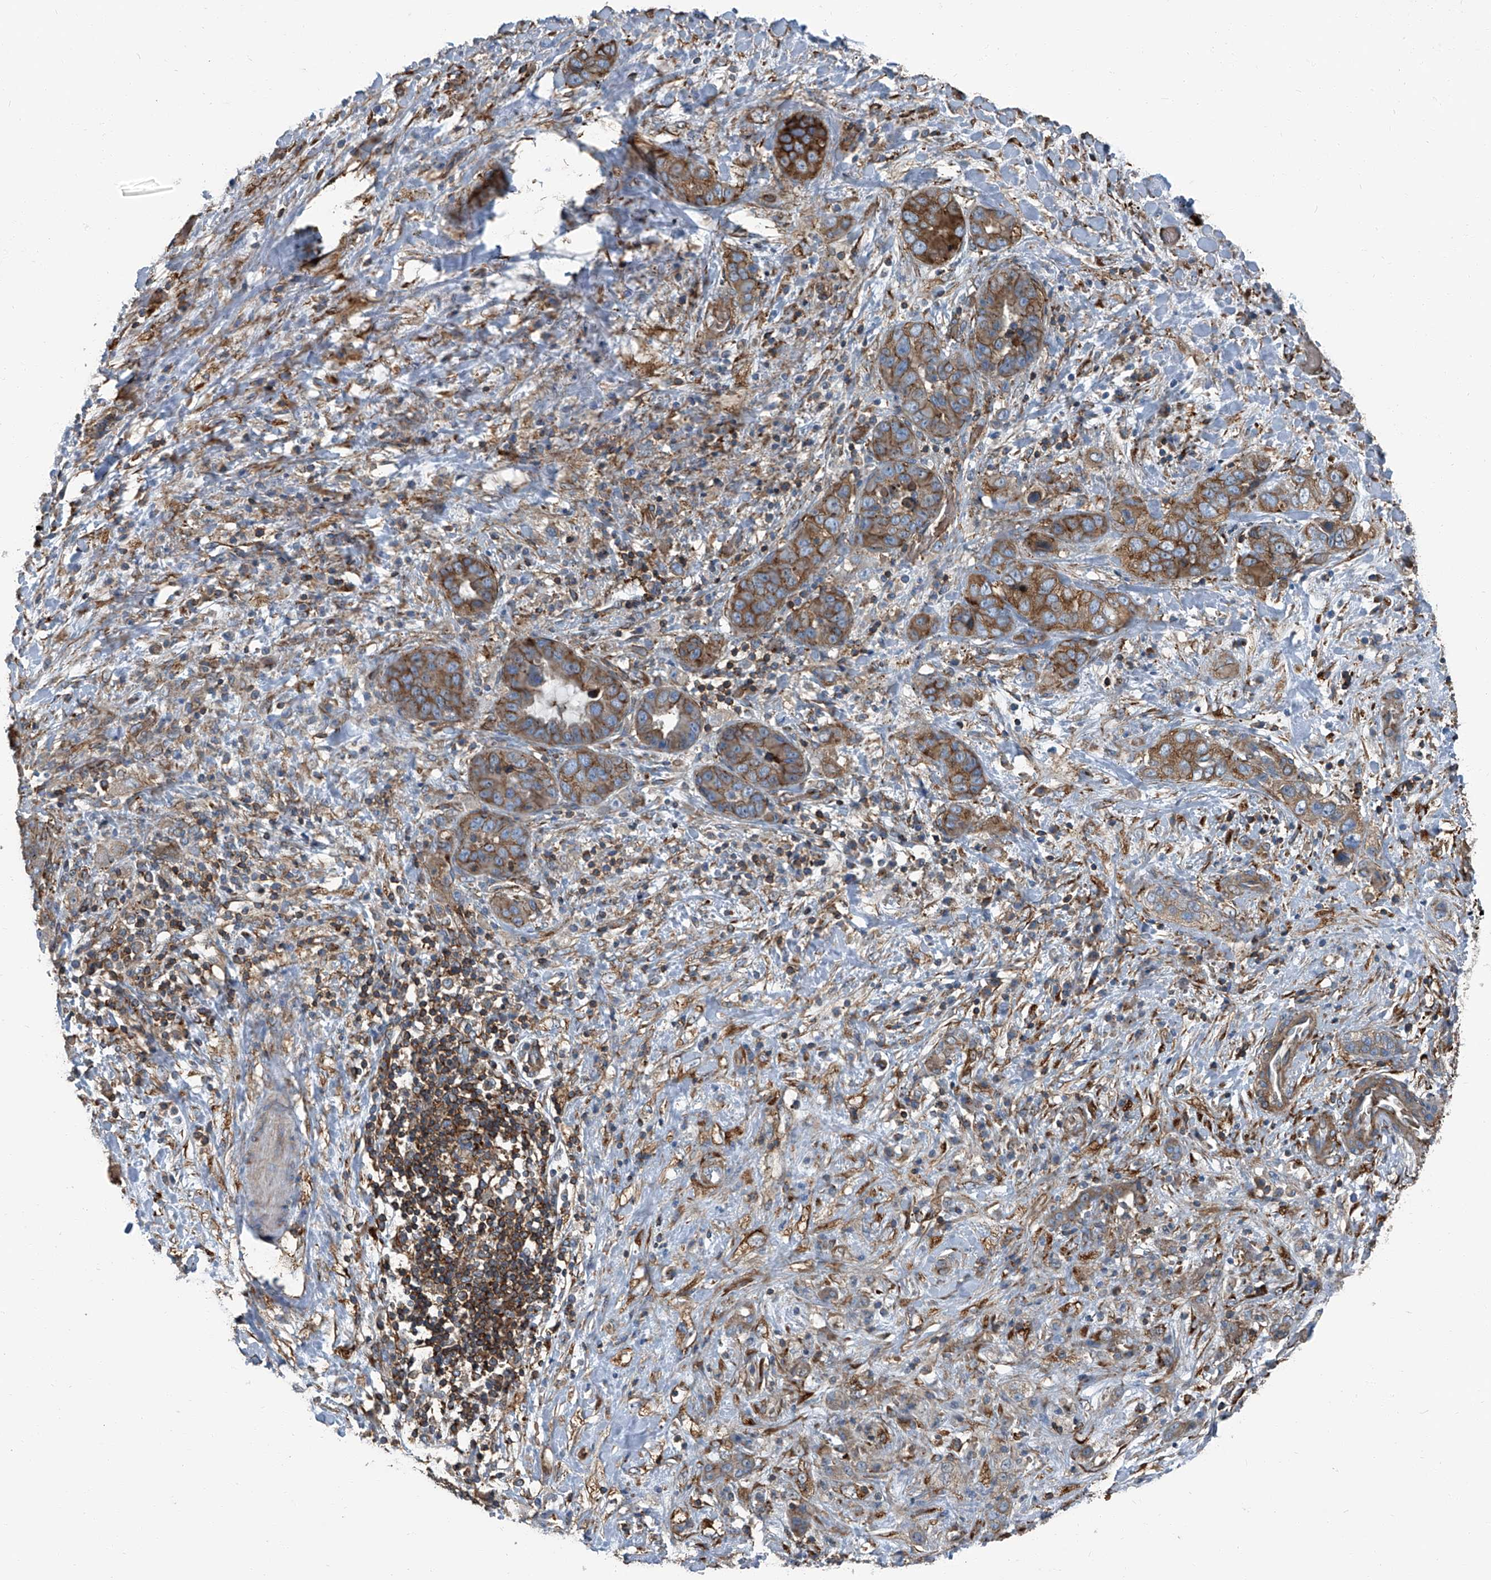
{"staining": {"intensity": "moderate", "quantity": ">75%", "location": "cytoplasmic/membranous"}, "tissue": "liver cancer", "cell_type": "Tumor cells", "image_type": "cancer", "snomed": [{"axis": "morphology", "description": "Cholangiocarcinoma"}, {"axis": "topography", "description": "Liver"}], "caption": "Liver cholangiocarcinoma stained for a protein (brown) reveals moderate cytoplasmic/membranous positive staining in about >75% of tumor cells.", "gene": "SEPTIN7", "patient": {"sex": "female", "age": 52}}